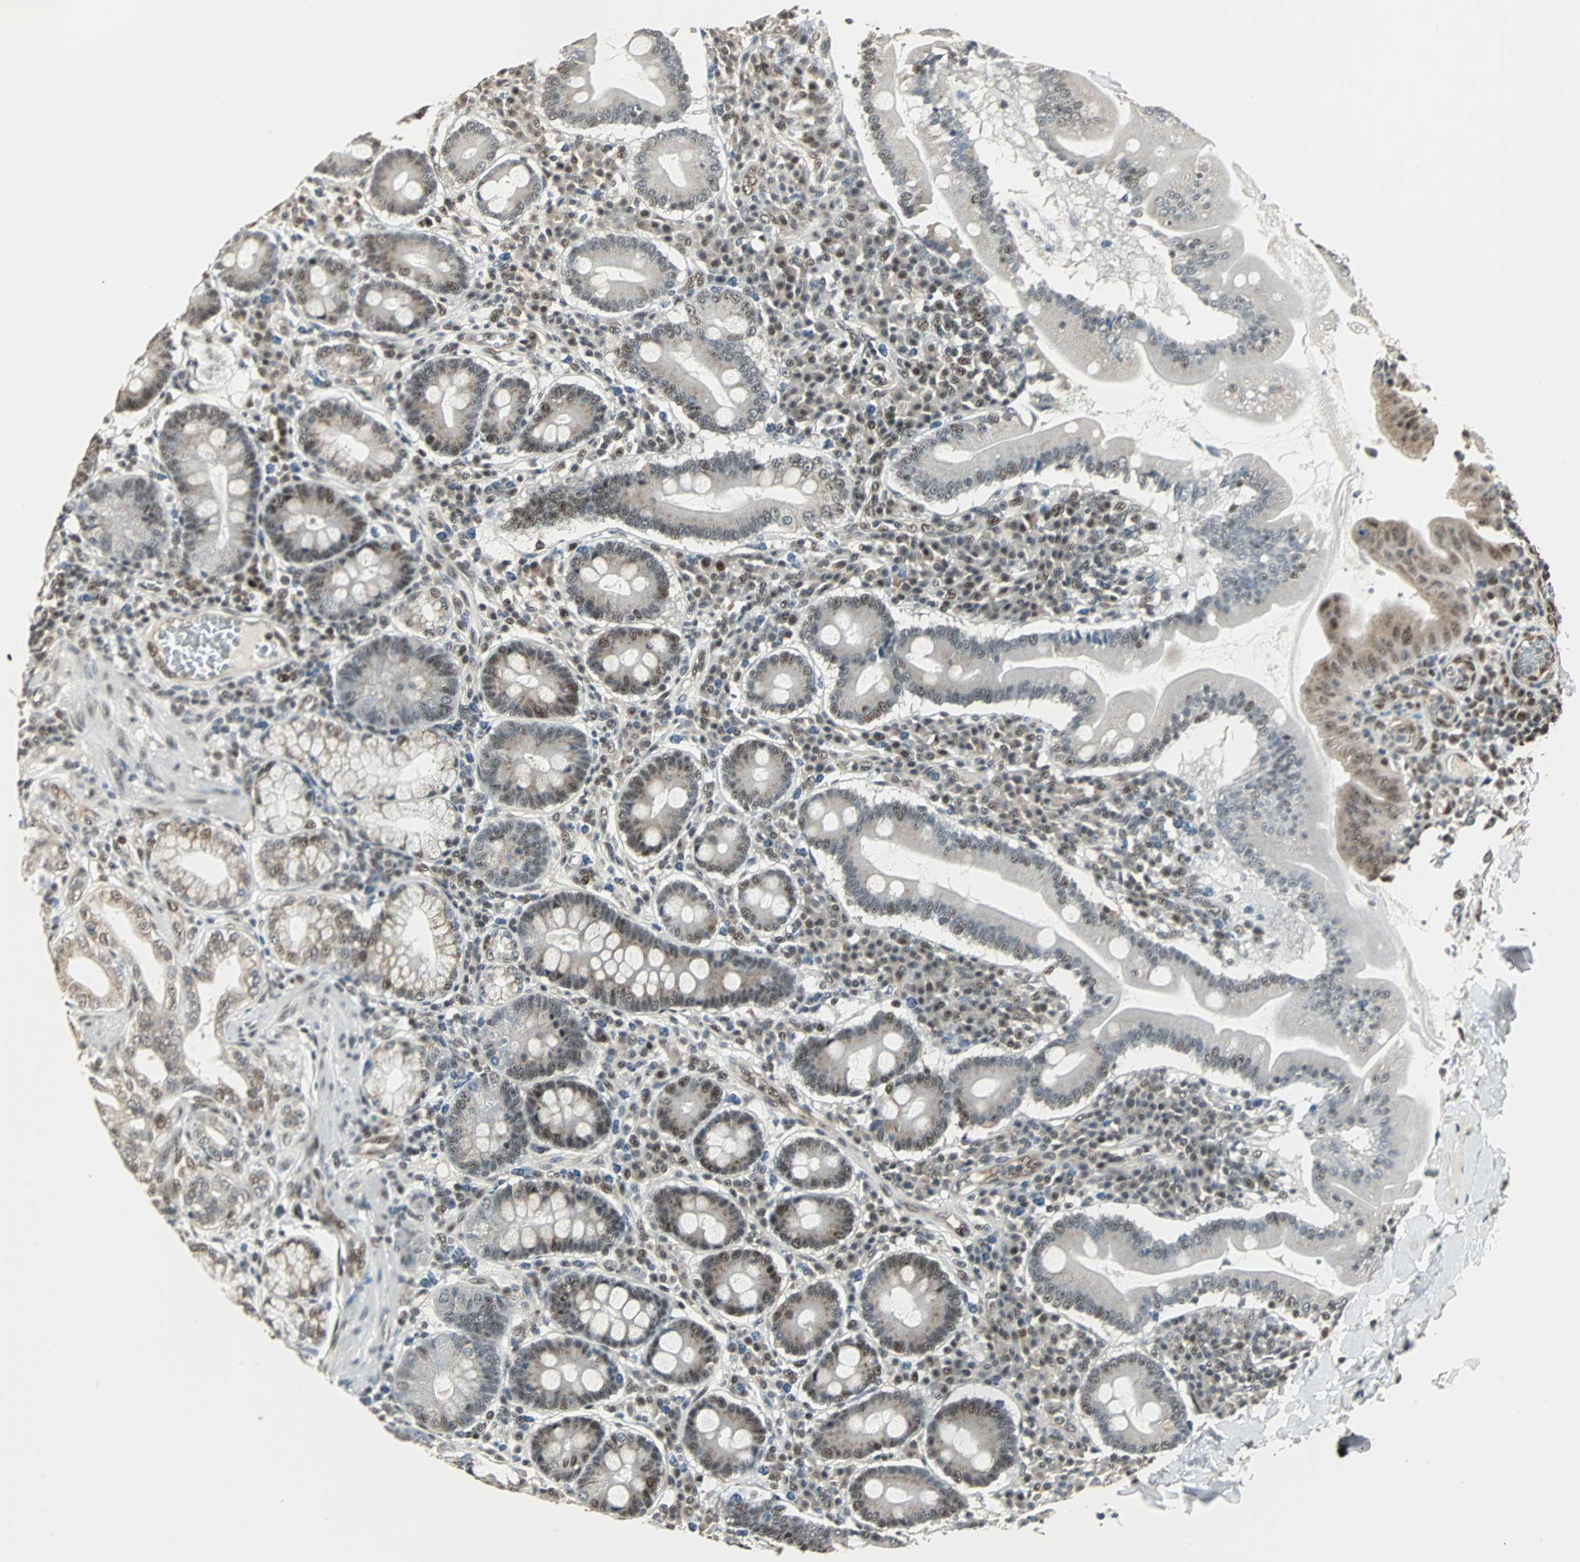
{"staining": {"intensity": "moderate", "quantity": "<25%", "location": "nuclear"}, "tissue": "duodenum", "cell_type": "Glandular cells", "image_type": "normal", "snomed": [{"axis": "morphology", "description": "Normal tissue, NOS"}, {"axis": "topography", "description": "Duodenum"}], "caption": "About <25% of glandular cells in benign duodenum reveal moderate nuclear protein staining as visualized by brown immunohistochemical staining.", "gene": "MED4", "patient": {"sex": "male", "age": 50}}